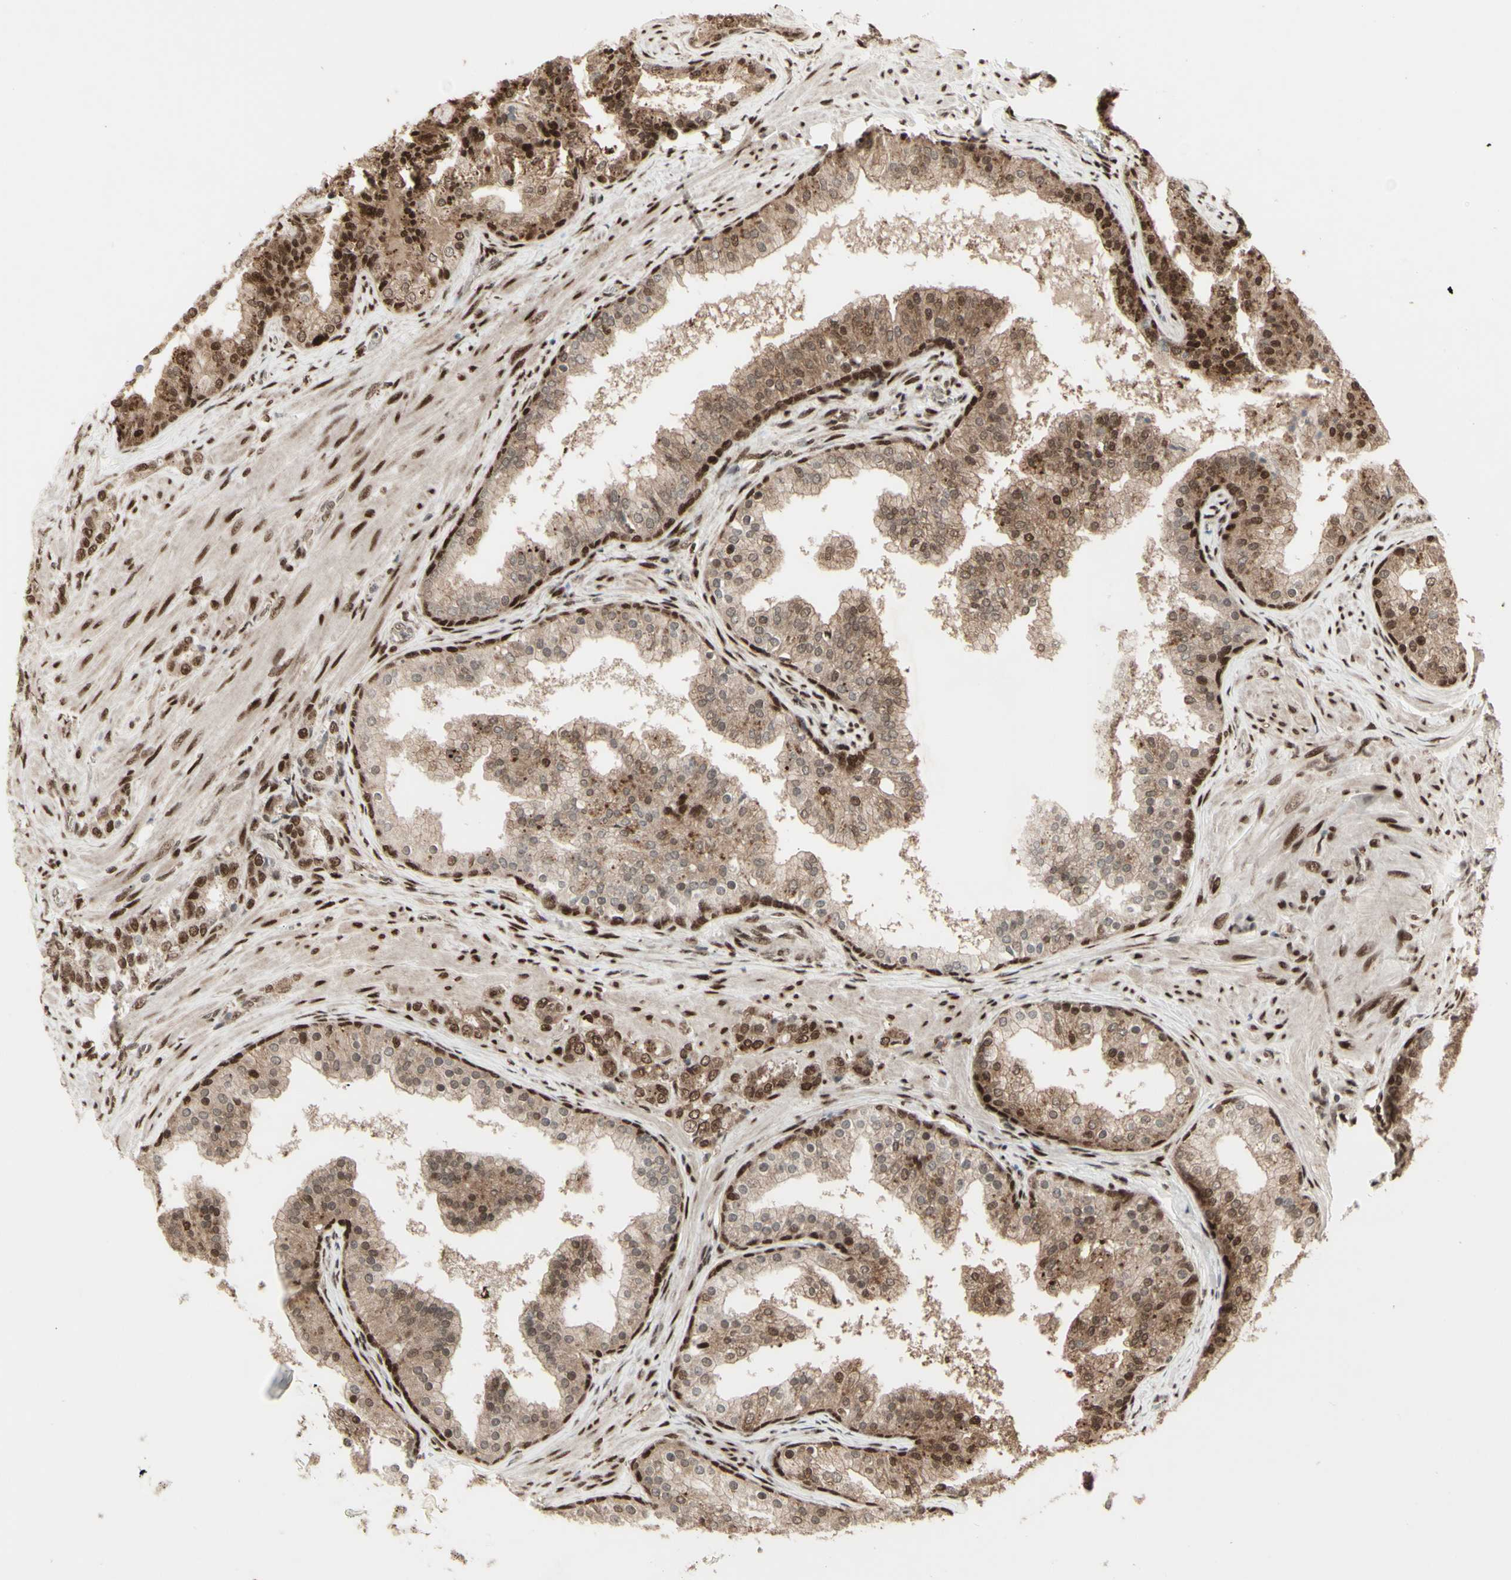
{"staining": {"intensity": "moderate", "quantity": ">75%", "location": "cytoplasmic/membranous,nuclear"}, "tissue": "prostate cancer", "cell_type": "Tumor cells", "image_type": "cancer", "snomed": [{"axis": "morphology", "description": "Adenocarcinoma, Low grade"}, {"axis": "topography", "description": "Prostate"}], "caption": "Protein expression by immunohistochemistry (IHC) reveals moderate cytoplasmic/membranous and nuclear expression in about >75% of tumor cells in low-grade adenocarcinoma (prostate).", "gene": "CBX1", "patient": {"sex": "male", "age": 60}}